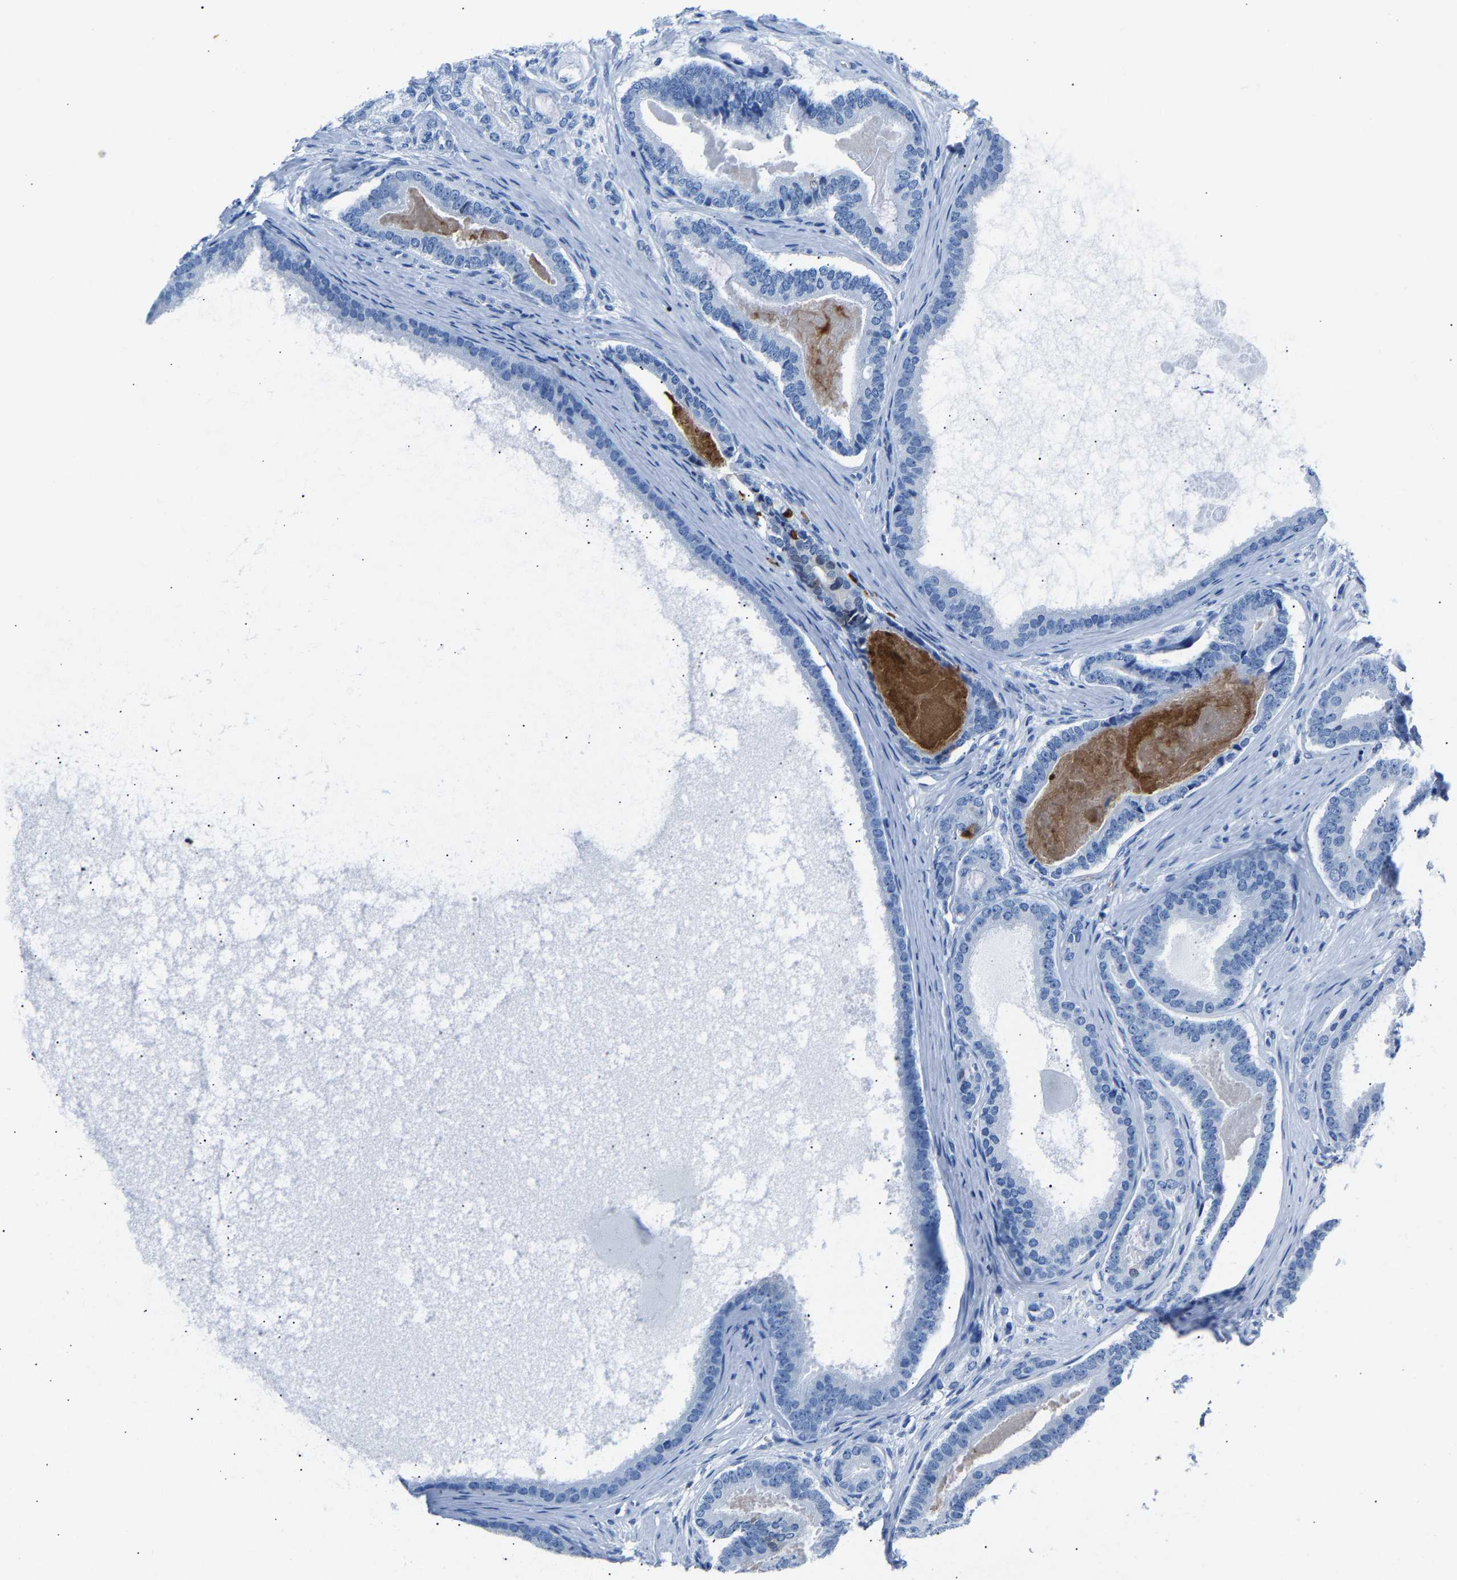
{"staining": {"intensity": "moderate", "quantity": "<25%", "location": "cytoplasmic/membranous,nuclear"}, "tissue": "prostate cancer", "cell_type": "Tumor cells", "image_type": "cancer", "snomed": [{"axis": "morphology", "description": "Adenocarcinoma, High grade"}, {"axis": "topography", "description": "Prostate"}], "caption": "A brown stain highlights moderate cytoplasmic/membranous and nuclear positivity of a protein in prostate cancer (adenocarcinoma (high-grade)) tumor cells. (brown staining indicates protein expression, while blue staining denotes nuclei).", "gene": "S100P", "patient": {"sex": "male", "age": 60}}